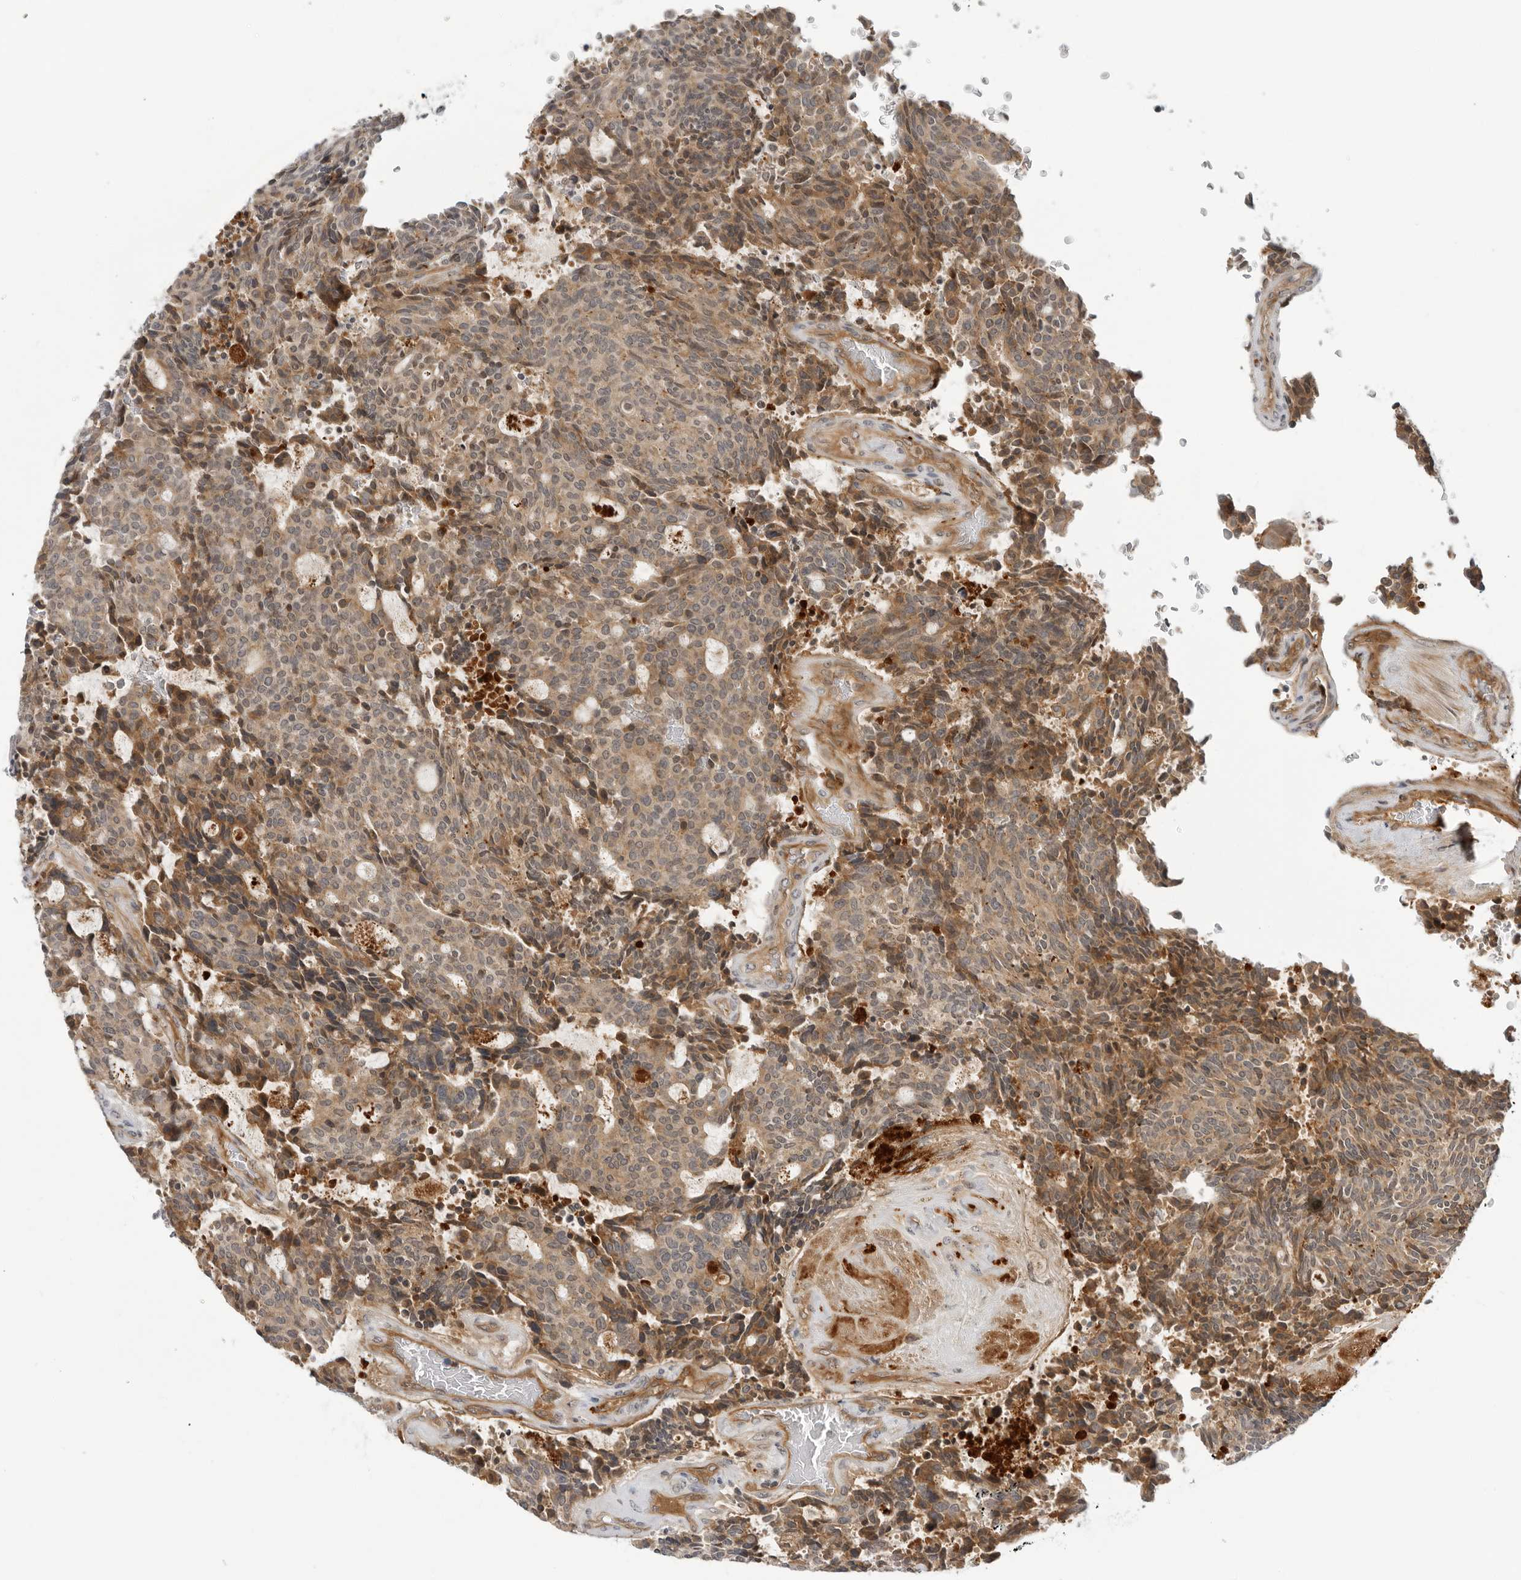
{"staining": {"intensity": "moderate", "quantity": "25%-75%", "location": "cytoplasmic/membranous"}, "tissue": "carcinoid", "cell_type": "Tumor cells", "image_type": "cancer", "snomed": [{"axis": "morphology", "description": "Carcinoid, malignant, NOS"}, {"axis": "topography", "description": "Pancreas"}], "caption": "A brown stain highlights moderate cytoplasmic/membranous staining of a protein in carcinoid tumor cells. The protein of interest is shown in brown color, while the nuclei are stained blue.", "gene": "SUGCT", "patient": {"sex": "female", "age": 54}}